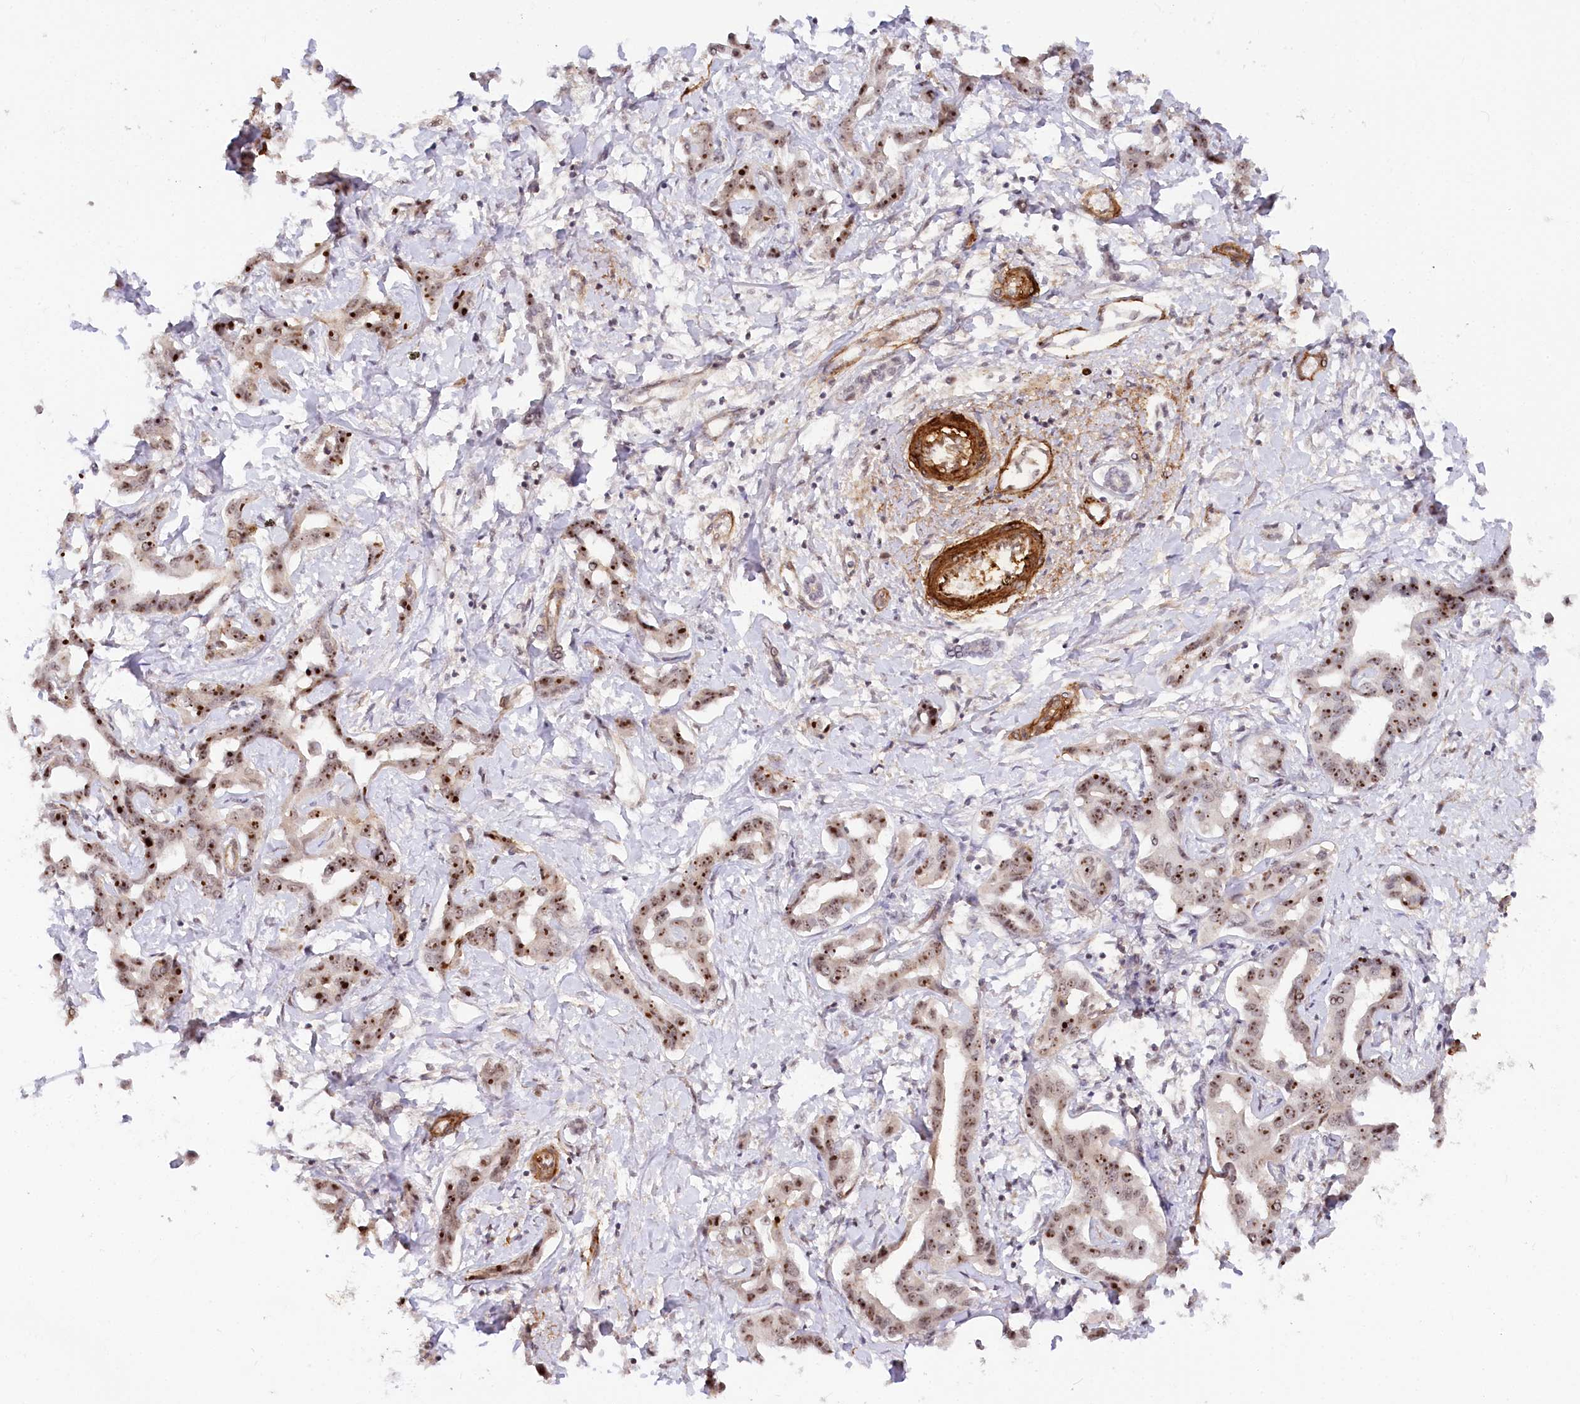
{"staining": {"intensity": "strong", "quantity": ">75%", "location": "nuclear"}, "tissue": "liver cancer", "cell_type": "Tumor cells", "image_type": "cancer", "snomed": [{"axis": "morphology", "description": "Cholangiocarcinoma"}, {"axis": "topography", "description": "Liver"}], "caption": "Protein staining of liver cancer (cholangiocarcinoma) tissue displays strong nuclear positivity in approximately >75% of tumor cells.", "gene": "GNL3L", "patient": {"sex": "male", "age": 59}}